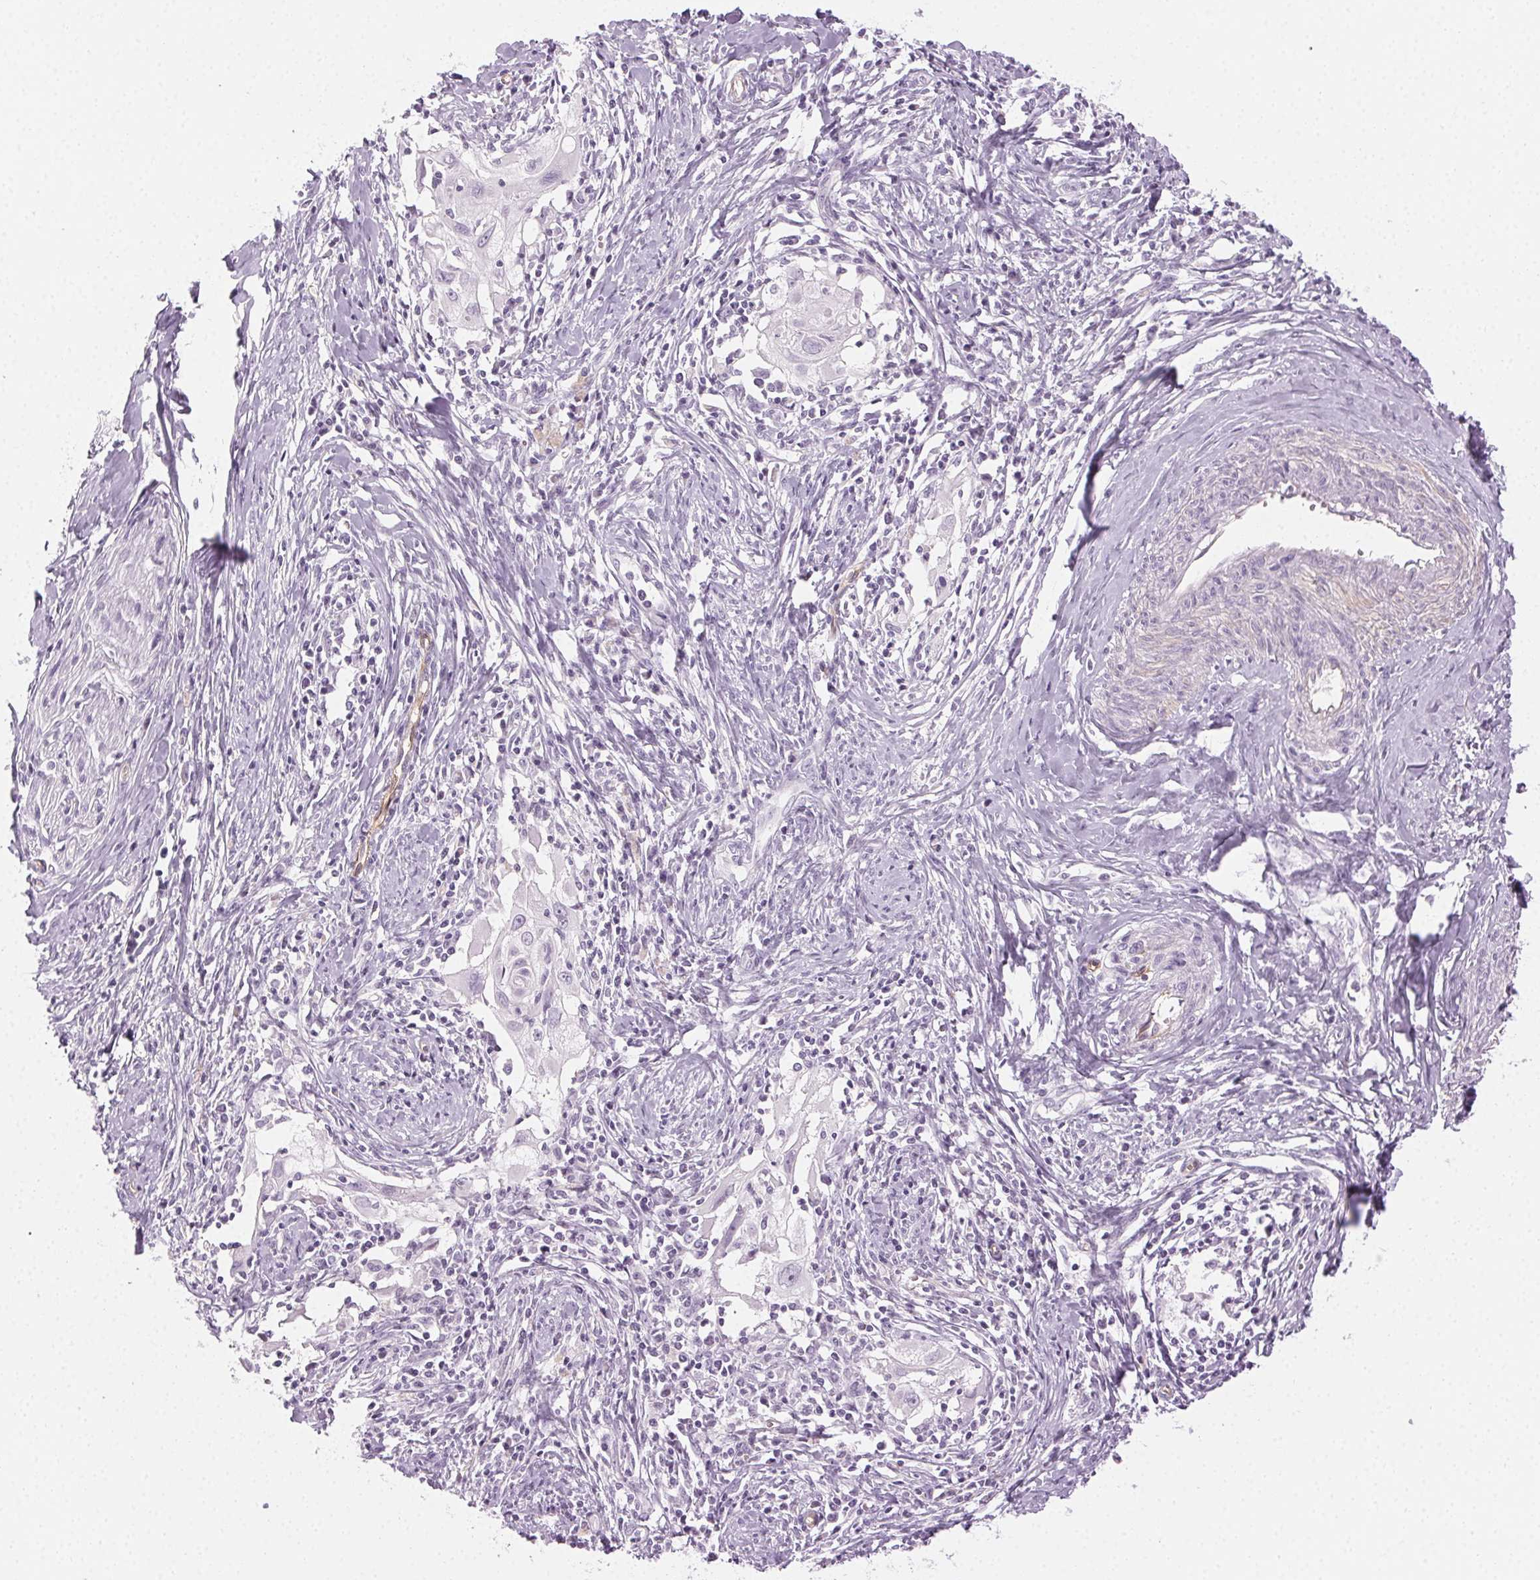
{"staining": {"intensity": "negative", "quantity": "none", "location": "none"}, "tissue": "cervical cancer", "cell_type": "Tumor cells", "image_type": "cancer", "snomed": [{"axis": "morphology", "description": "Squamous cell carcinoma, NOS"}, {"axis": "topography", "description": "Cervix"}], "caption": "An IHC histopathology image of squamous cell carcinoma (cervical) is shown. There is no staining in tumor cells of squamous cell carcinoma (cervical).", "gene": "AIF1L", "patient": {"sex": "female", "age": 30}}